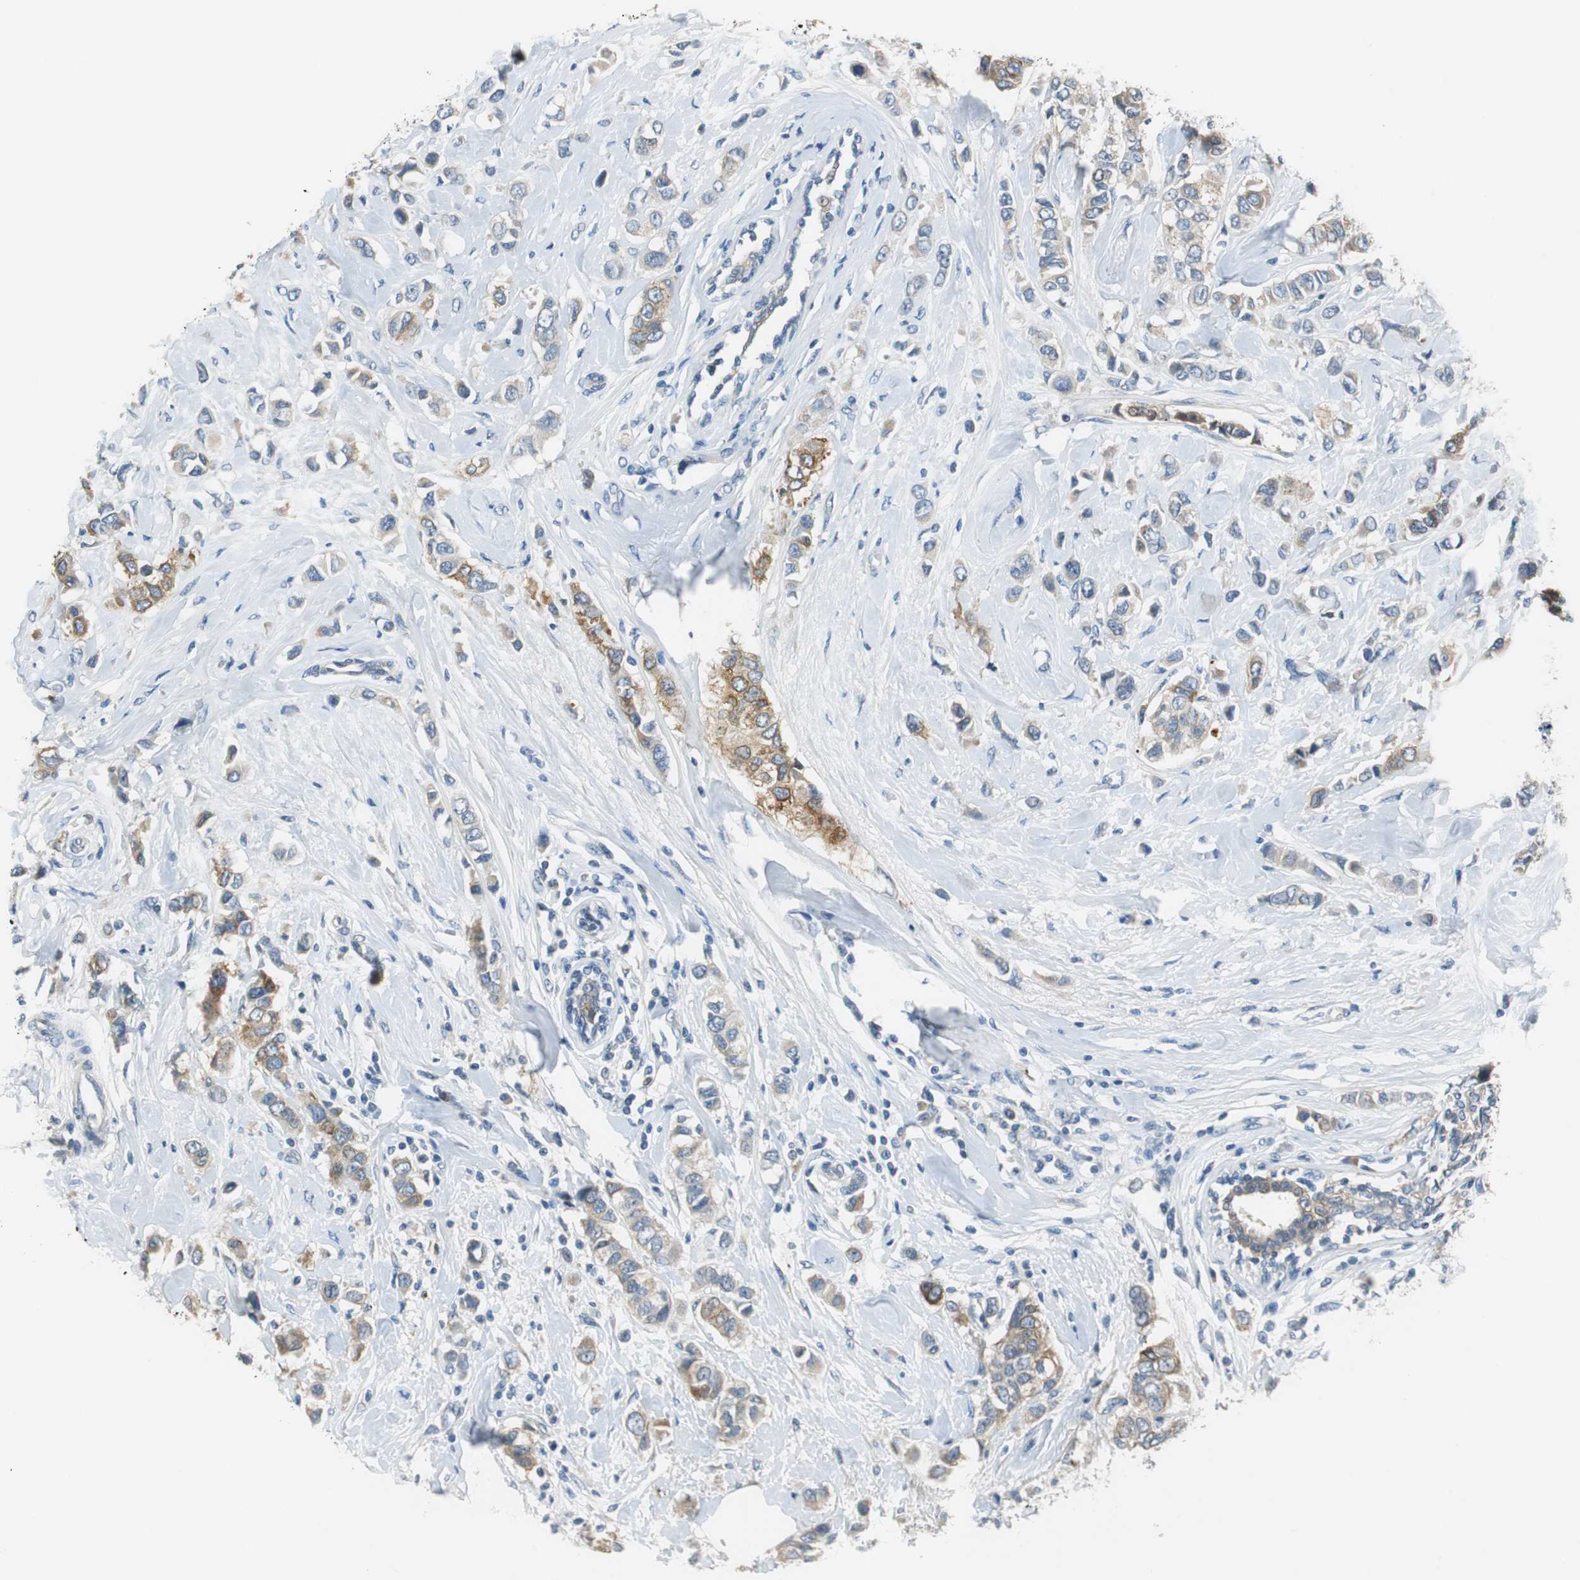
{"staining": {"intensity": "moderate", "quantity": ">75%", "location": "cytoplasmic/membranous"}, "tissue": "breast cancer", "cell_type": "Tumor cells", "image_type": "cancer", "snomed": [{"axis": "morphology", "description": "Duct carcinoma"}, {"axis": "topography", "description": "Breast"}], "caption": "High-power microscopy captured an immunohistochemistry photomicrograph of breast infiltrating ductal carcinoma, revealing moderate cytoplasmic/membranous positivity in about >75% of tumor cells.", "gene": "FADS2", "patient": {"sex": "female", "age": 50}}